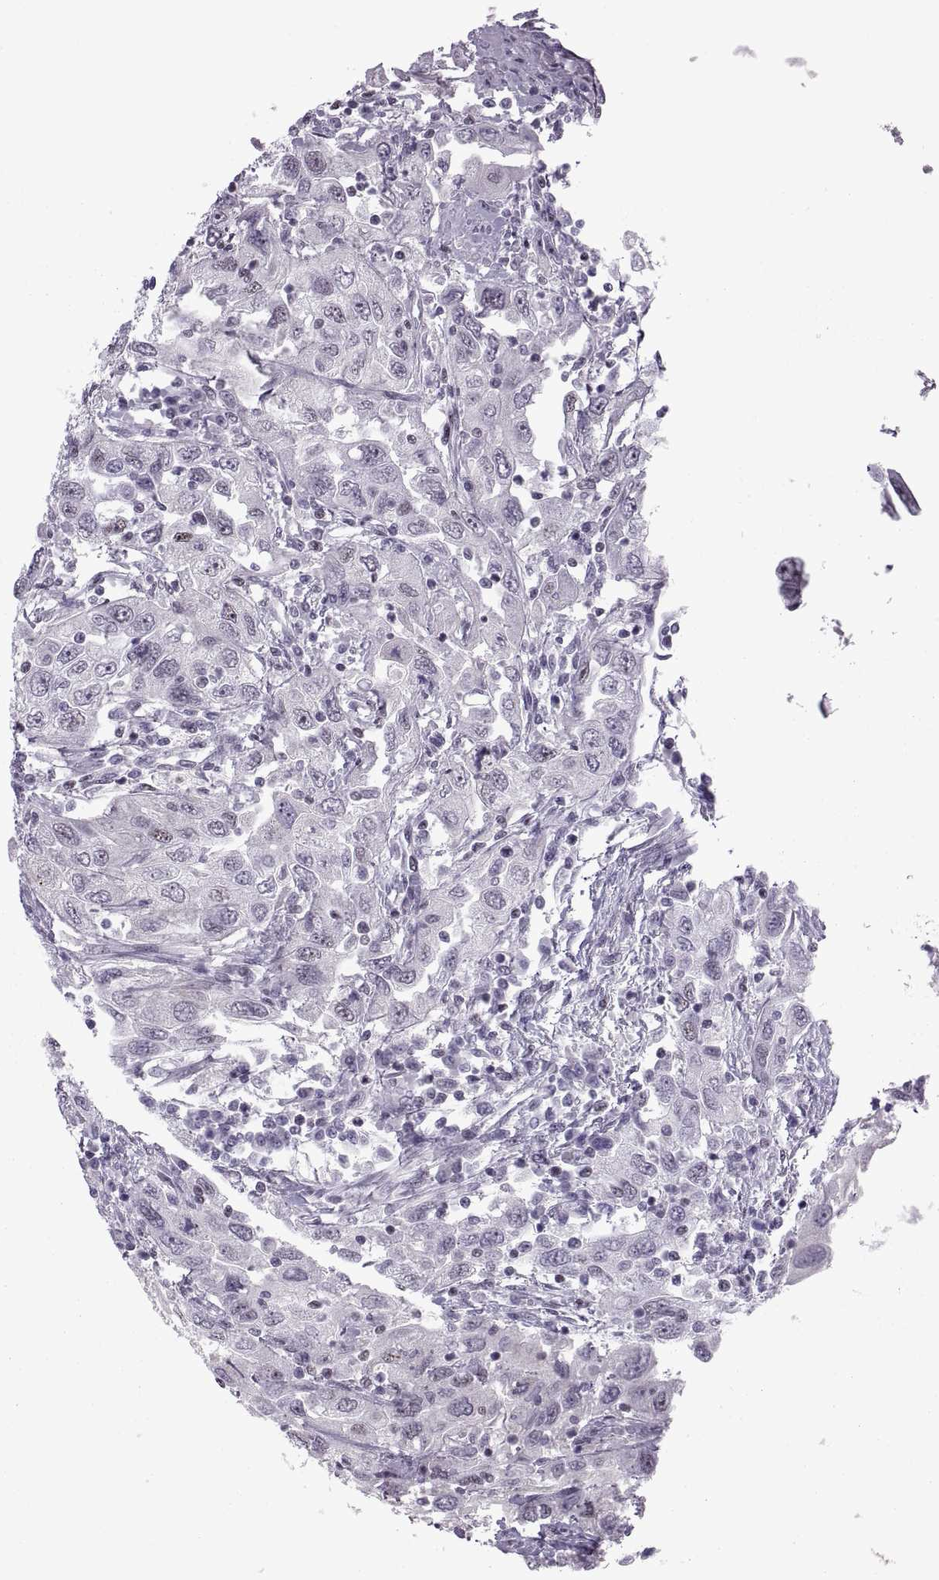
{"staining": {"intensity": "negative", "quantity": "none", "location": "none"}, "tissue": "urothelial cancer", "cell_type": "Tumor cells", "image_type": "cancer", "snomed": [{"axis": "morphology", "description": "Urothelial carcinoma, High grade"}, {"axis": "topography", "description": "Urinary bladder"}], "caption": "A photomicrograph of urothelial carcinoma (high-grade) stained for a protein exhibits no brown staining in tumor cells. (DAB immunohistochemistry, high magnification).", "gene": "MAGEA4", "patient": {"sex": "male", "age": 76}}